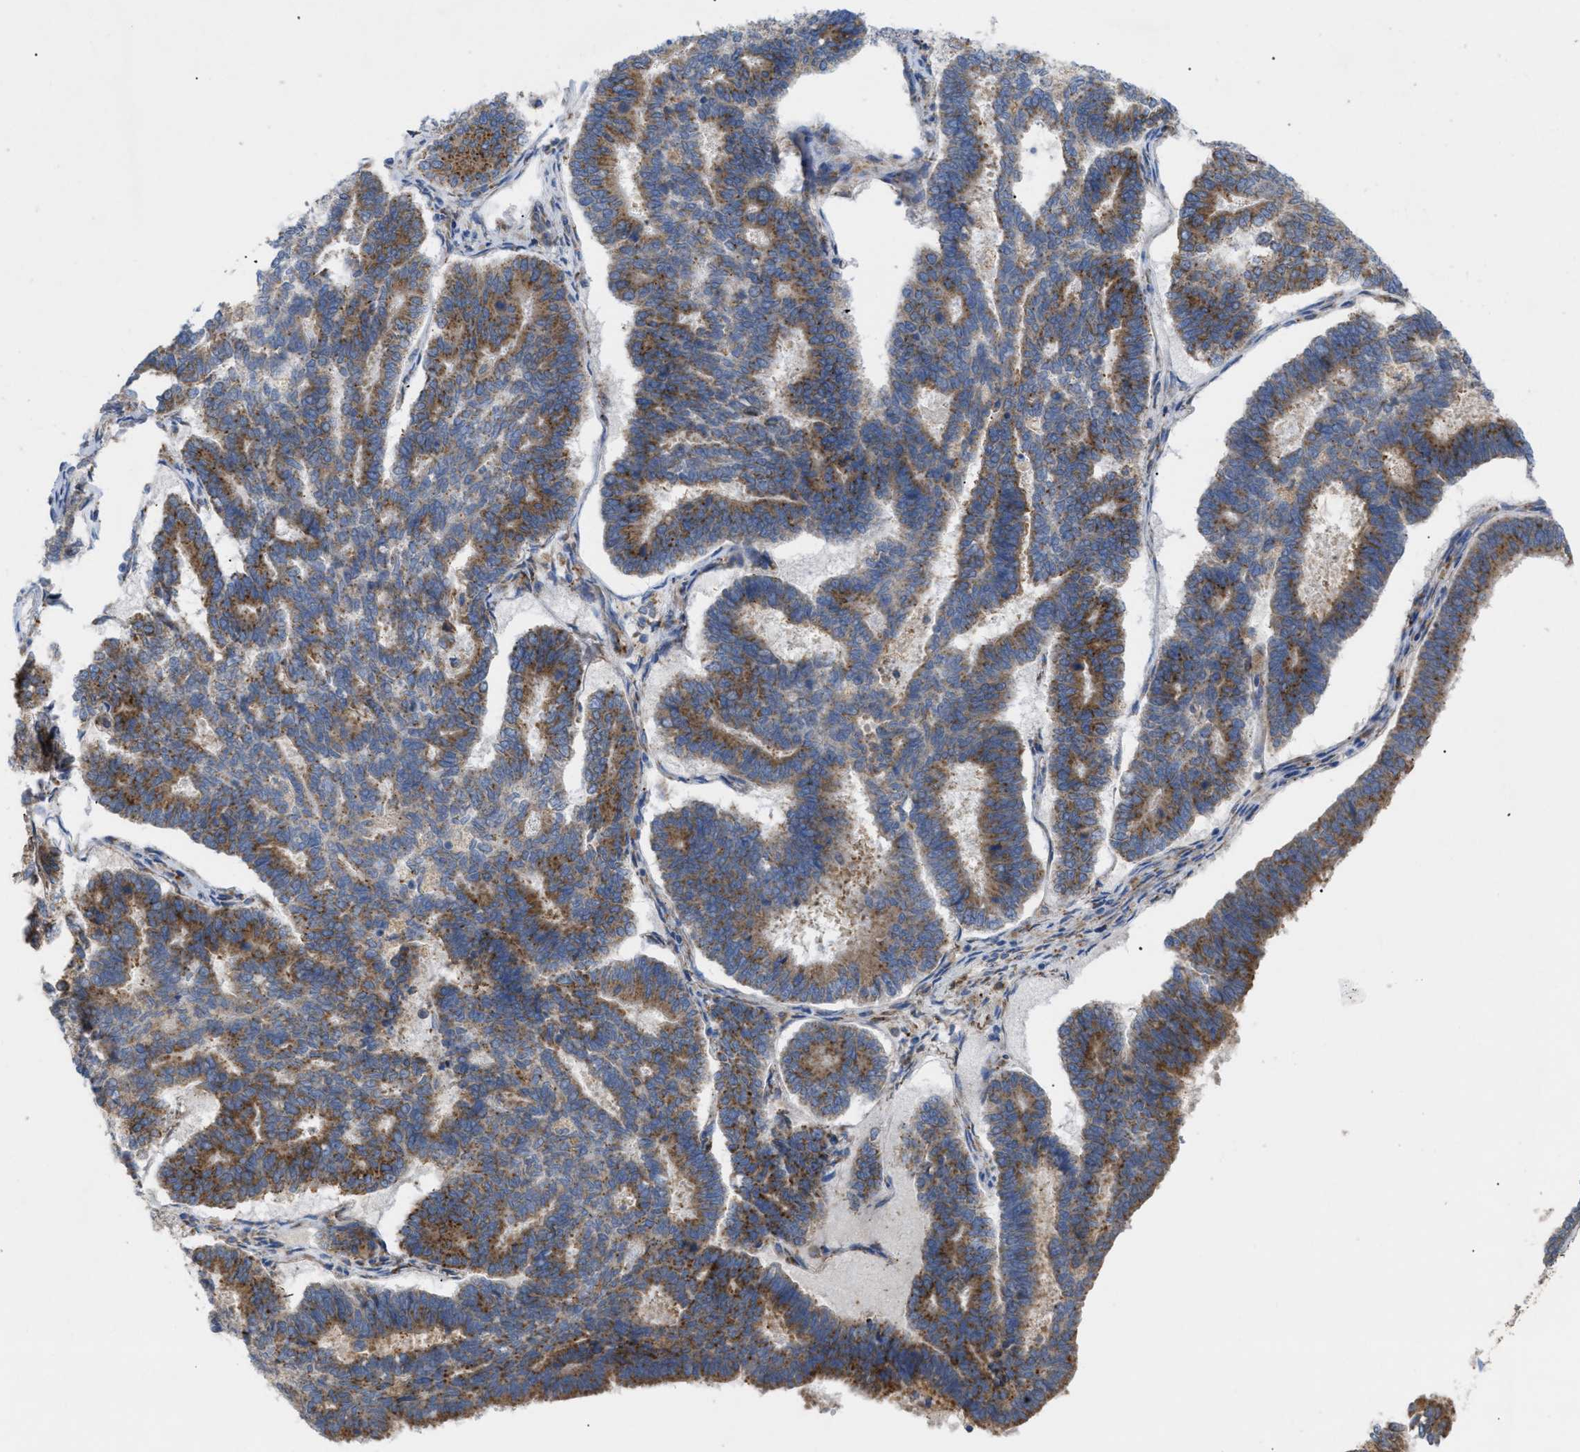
{"staining": {"intensity": "moderate", "quantity": ">75%", "location": "cytoplasmic/membranous"}, "tissue": "endometrial cancer", "cell_type": "Tumor cells", "image_type": "cancer", "snomed": [{"axis": "morphology", "description": "Adenocarcinoma, NOS"}, {"axis": "topography", "description": "Endometrium"}], "caption": "Brown immunohistochemical staining in endometrial adenocarcinoma demonstrates moderate cytoplasmic/membranous positivity in approximately >75% of tumor cells.", "gene": "SLC50A1", "patient": {"sex": "female", "age": 70}}